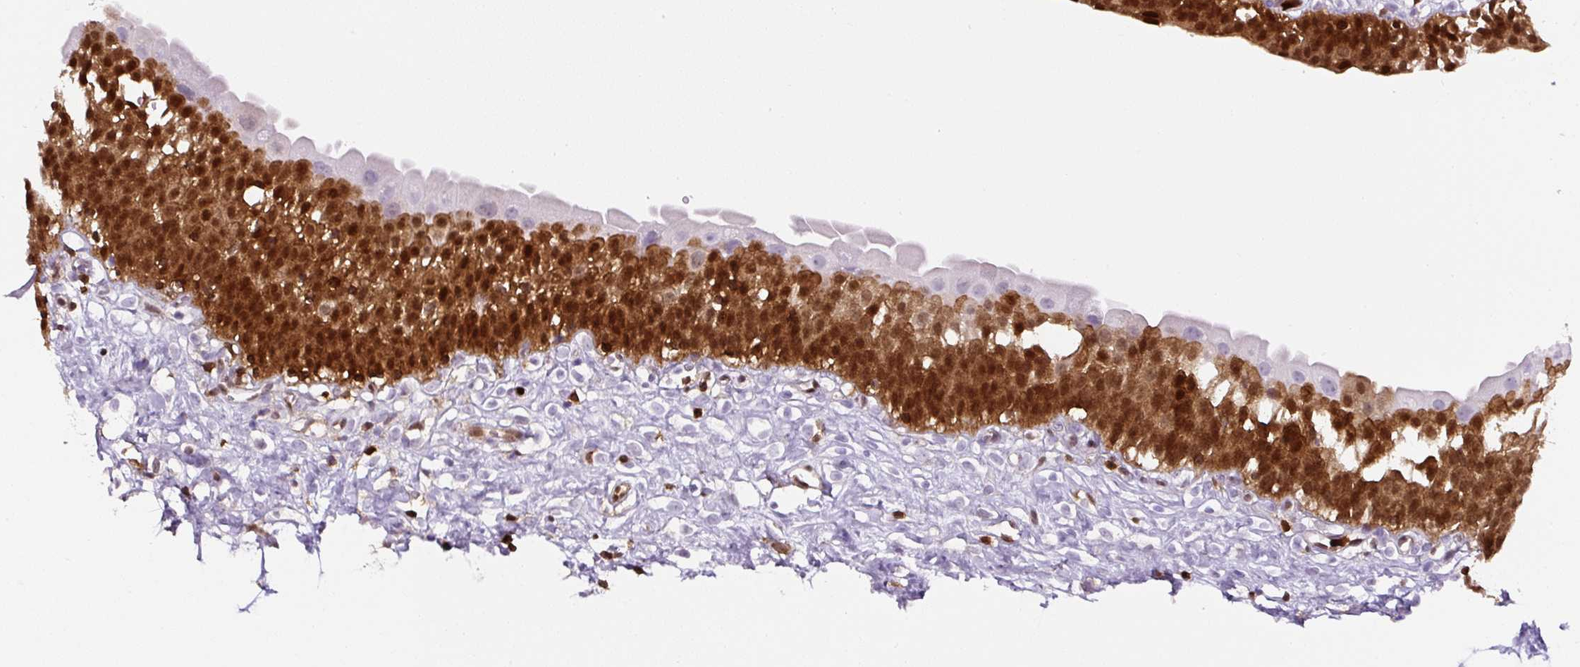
{"staining": {"intensity": "moderate", "quantity": ">75%", "location": "cytoplasmic/membranous,nuclear"}, "tissue": "urinary bladder", "cell_type": "Urothelial cells", "image_type": "normal", "snomed": [{"axis": "morphology", "description": "Normal tissue, NOS"}, {"axis": "topography", "description": "Urinary bladder"}], "caption": "Urinary bladder stained with a brown dye exhibits moderate cytoplasmic/membranous,nuclear positive expression in about >75% of urothelial cells.", "gene": "ANXA1", "patient": {"sex": "male", "age": 51}}